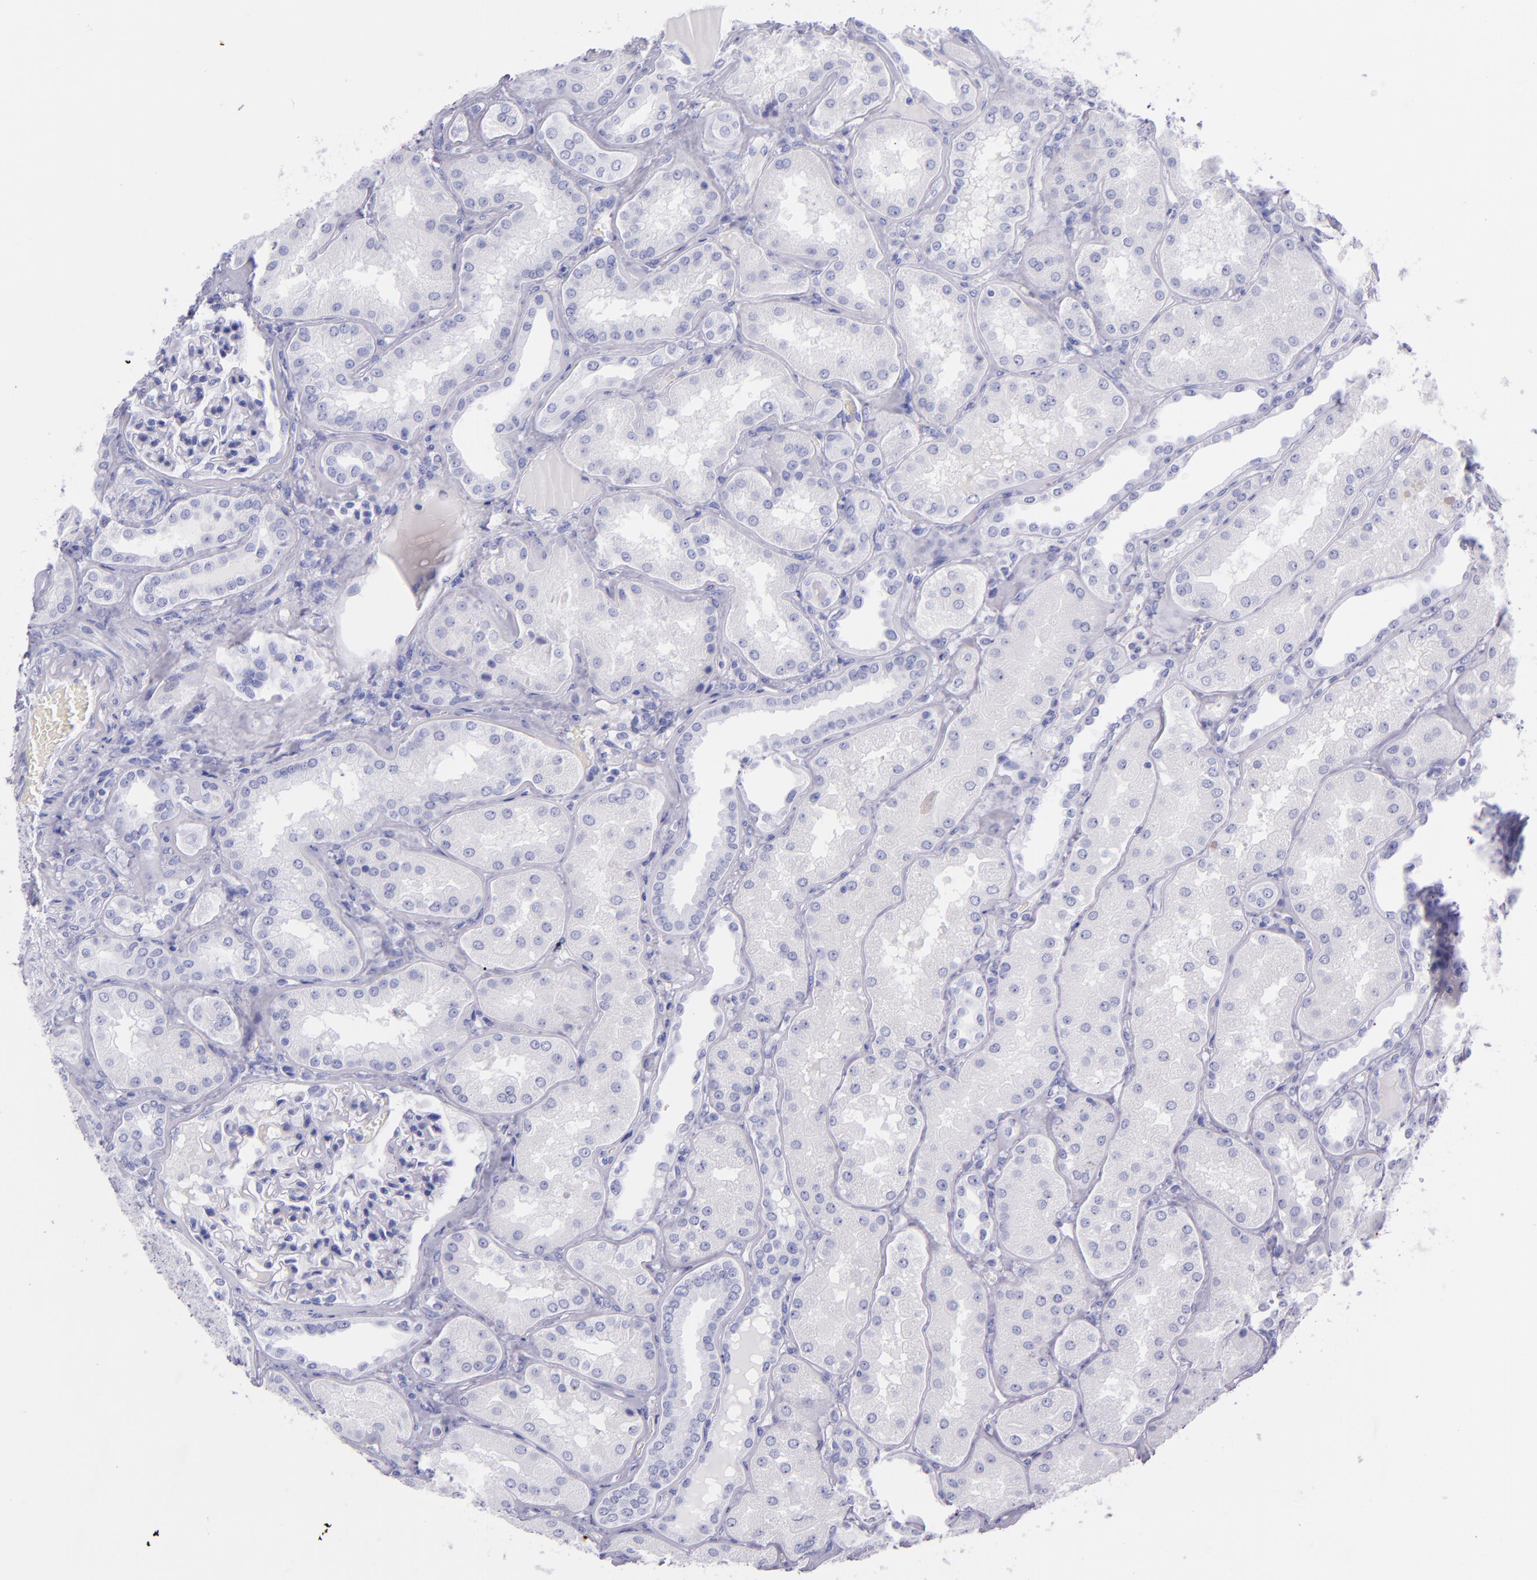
{"staining": {"intensity": "negative", "quantity": "none", "location": "none"}, "tissue": "kidney", "cell_type": "Cells in glomeruli", "image_type": "normal", "snomed": [{"axis": "morphology", "description": "Normal tissue, NOS"}, {"axis": "topography", "description": "Kidney"}], "caption": "High power microscopy photomicrograph of an IHC histopathology image of normal kidney, revealing no significant staining in cells in glomeruli. (DAB (3,3'-diaminobenzidine) immunohistochemistry (IHC) visualized using brightfield microscopy, high magnification).", "gene": "SFTPA2", "patient": {"sex": "female", "age": 56}}